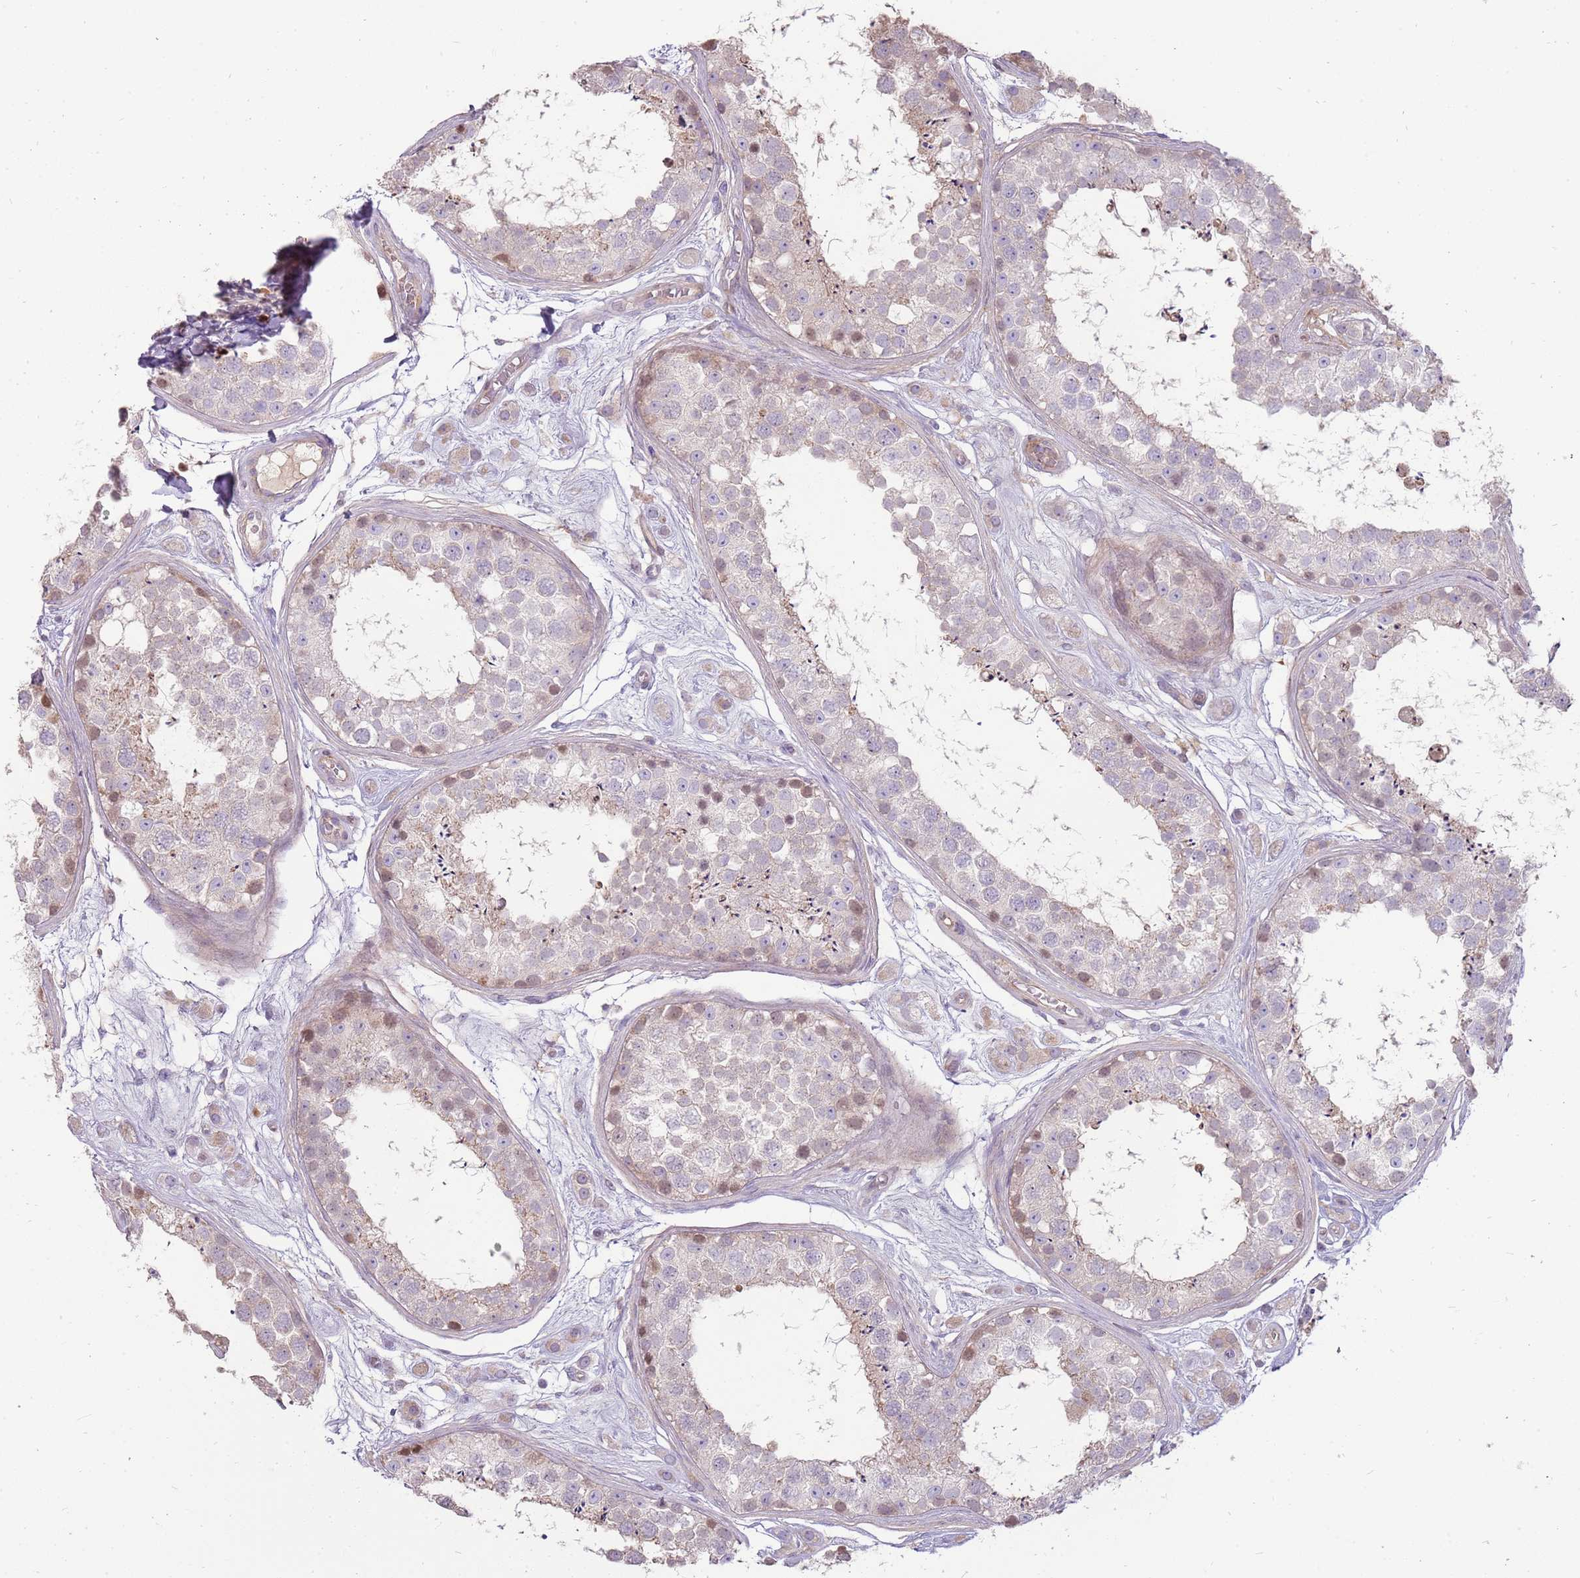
{"staining": {"intensity": "weak", "quantity": "<25%", "location": "cytoplasmic/membranous,nuclear"}, "tissue": "testis", "cell_type": "Cells in seminiferous ducts", "image_type": "normal", "snomed": [{"axis": "morphology", "description": "Normal tissue, NOS"}, {"axis": "topography", "description": "Testis"}], "caption": "High power microscopy histopathology image of an immunohistochemistry photomicrograph of normal testis, revealing no significant positivity in cells in seminiferous ducts.", "gene": "MCUB", "patient": {"sex": "male", "age": 25}}